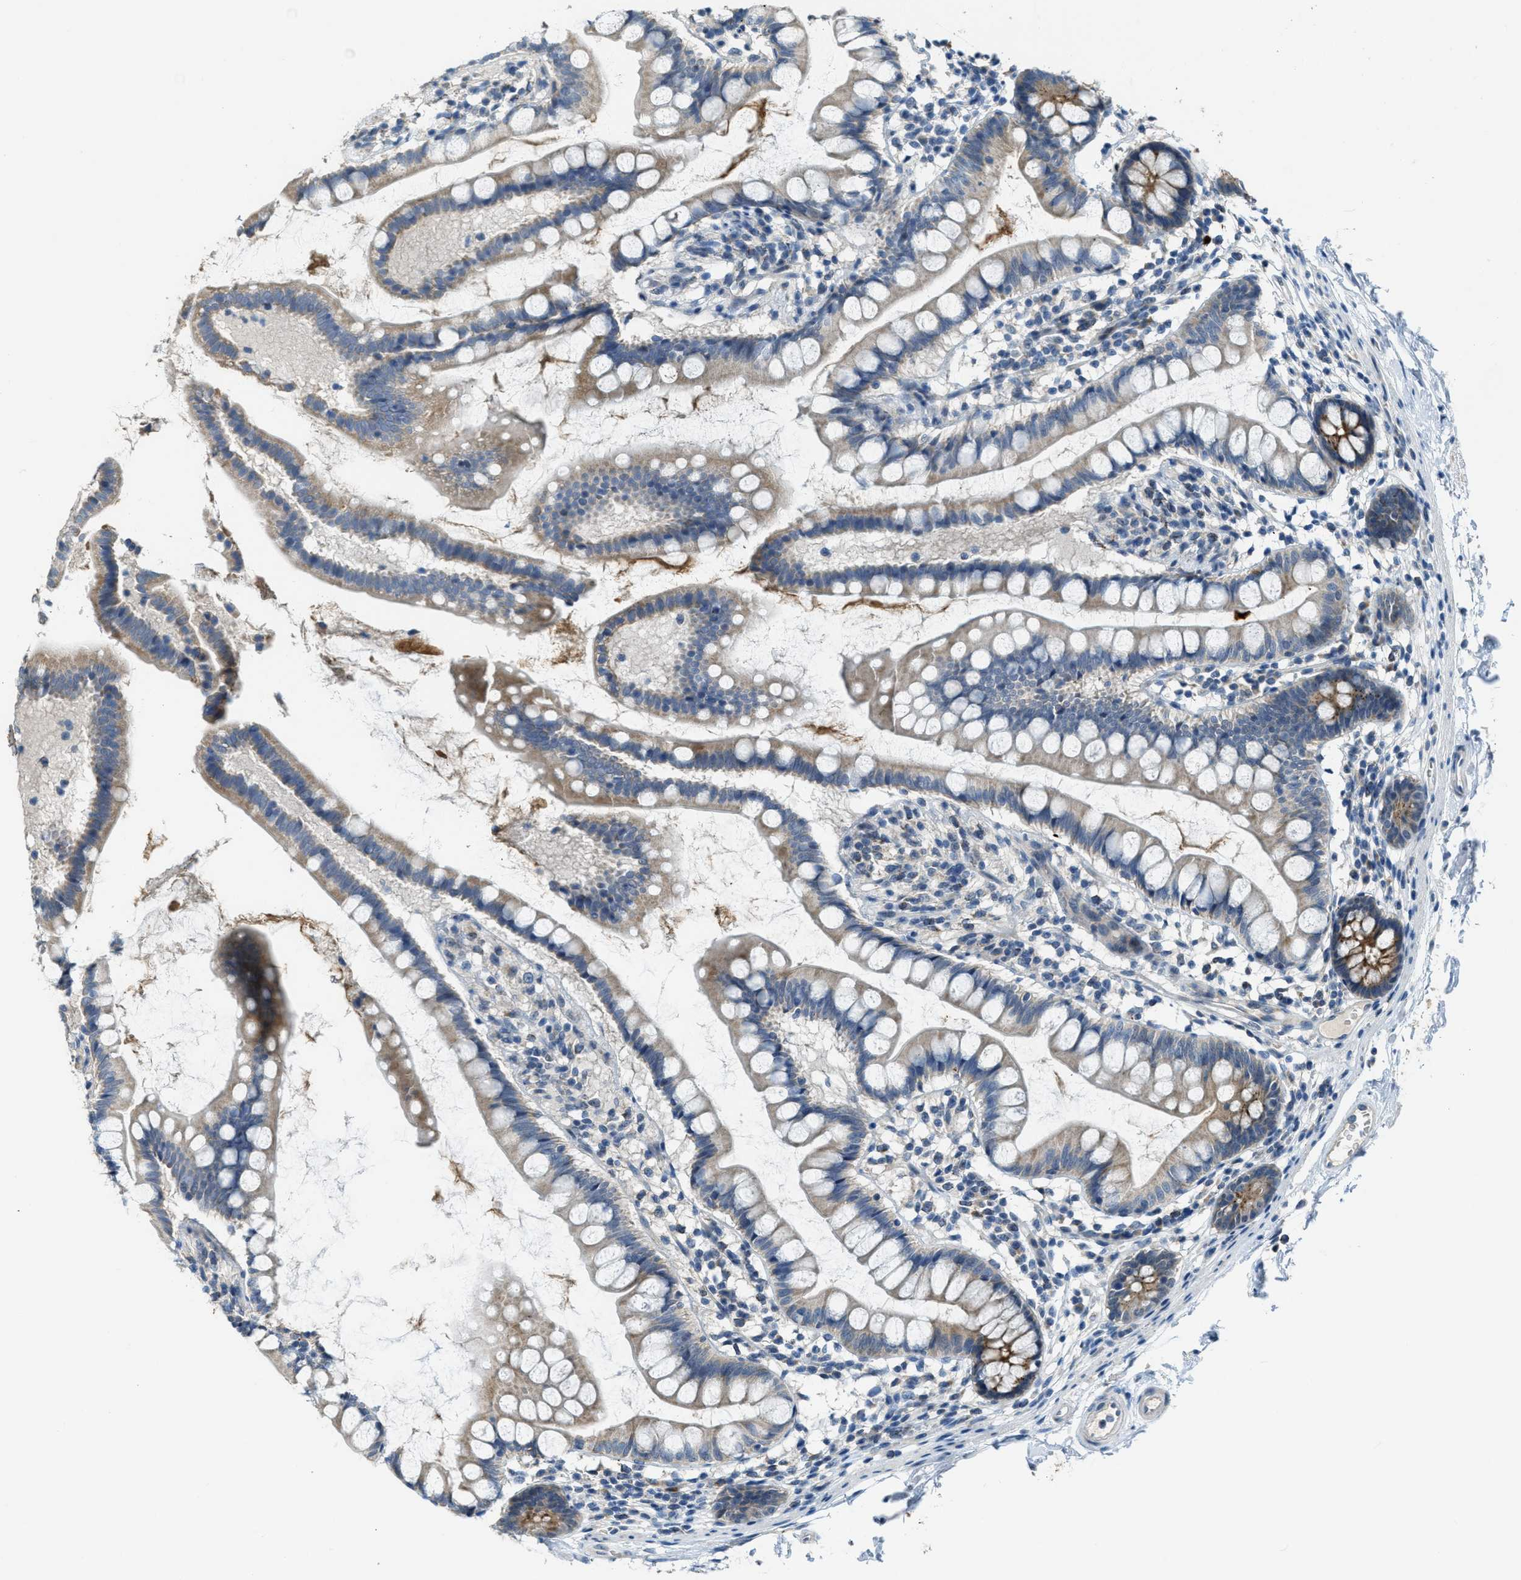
{"staining": {"intensity": "moderate", "quantity": "25%-75%", "location": "cytoplasmic/membranous"}, "tissue": "small intestine", "cell_type": "Glandular cells", "image_type": "normal", "snomed": [{"axis": "morphology", "description": "Normal tissue, NOS"}, {"axis": "topography", "description": "Small intestine"}], "caption": "Immunohistochemistry (IHC) of normal small intestine exhibits medium levels of moderate cytoplasmic/membranous expression in about 25%-75% of glandular cells. Nuclei are stained in blue.", "gene": "CDON", "patient": {"sex": "female", "age": 84}}